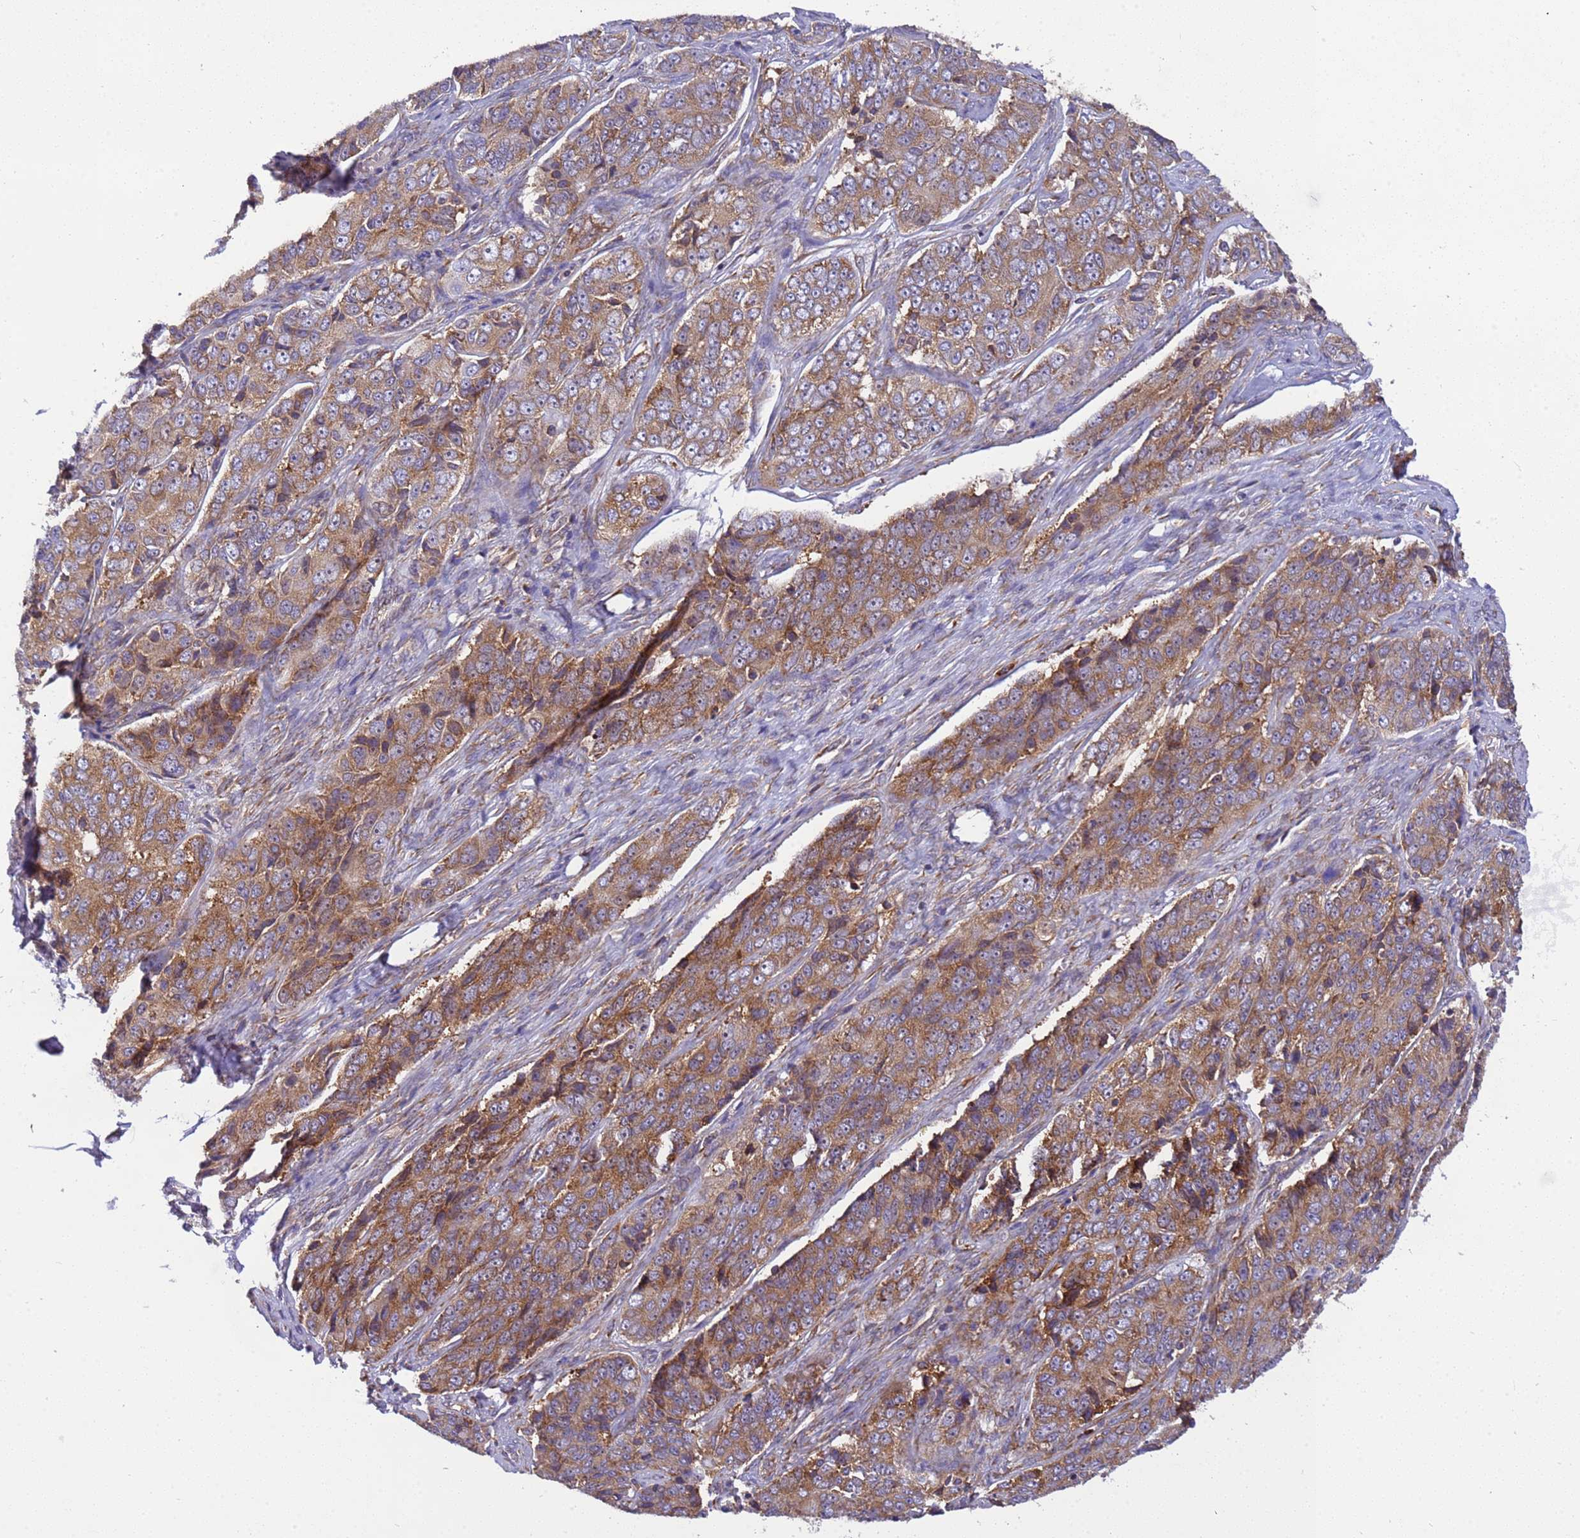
{"staining": {"intensity": "moderate", "quantity": ">75%", "location": "cytoplasmic/membranous"}, "tissue": "ovarian cancer", "cell_type": "Tumor cells", "image_type": "cancer", "snomed": [{"axis": "morphology", "description": "Carcinoma, endometroid"}, {"axis": "topography", "description": "Ovary"}], "caption": "A high-resolution photomicrograph shows immunohistochemistry (IHC) staining of endometroid carcinoma (ovarian), which exhibits moderate cytoplasmic/membranous positivity in approximately >75% of tumor cells.", "gene": "RPL36", "patient": {"sex": "female", "age": 51}}